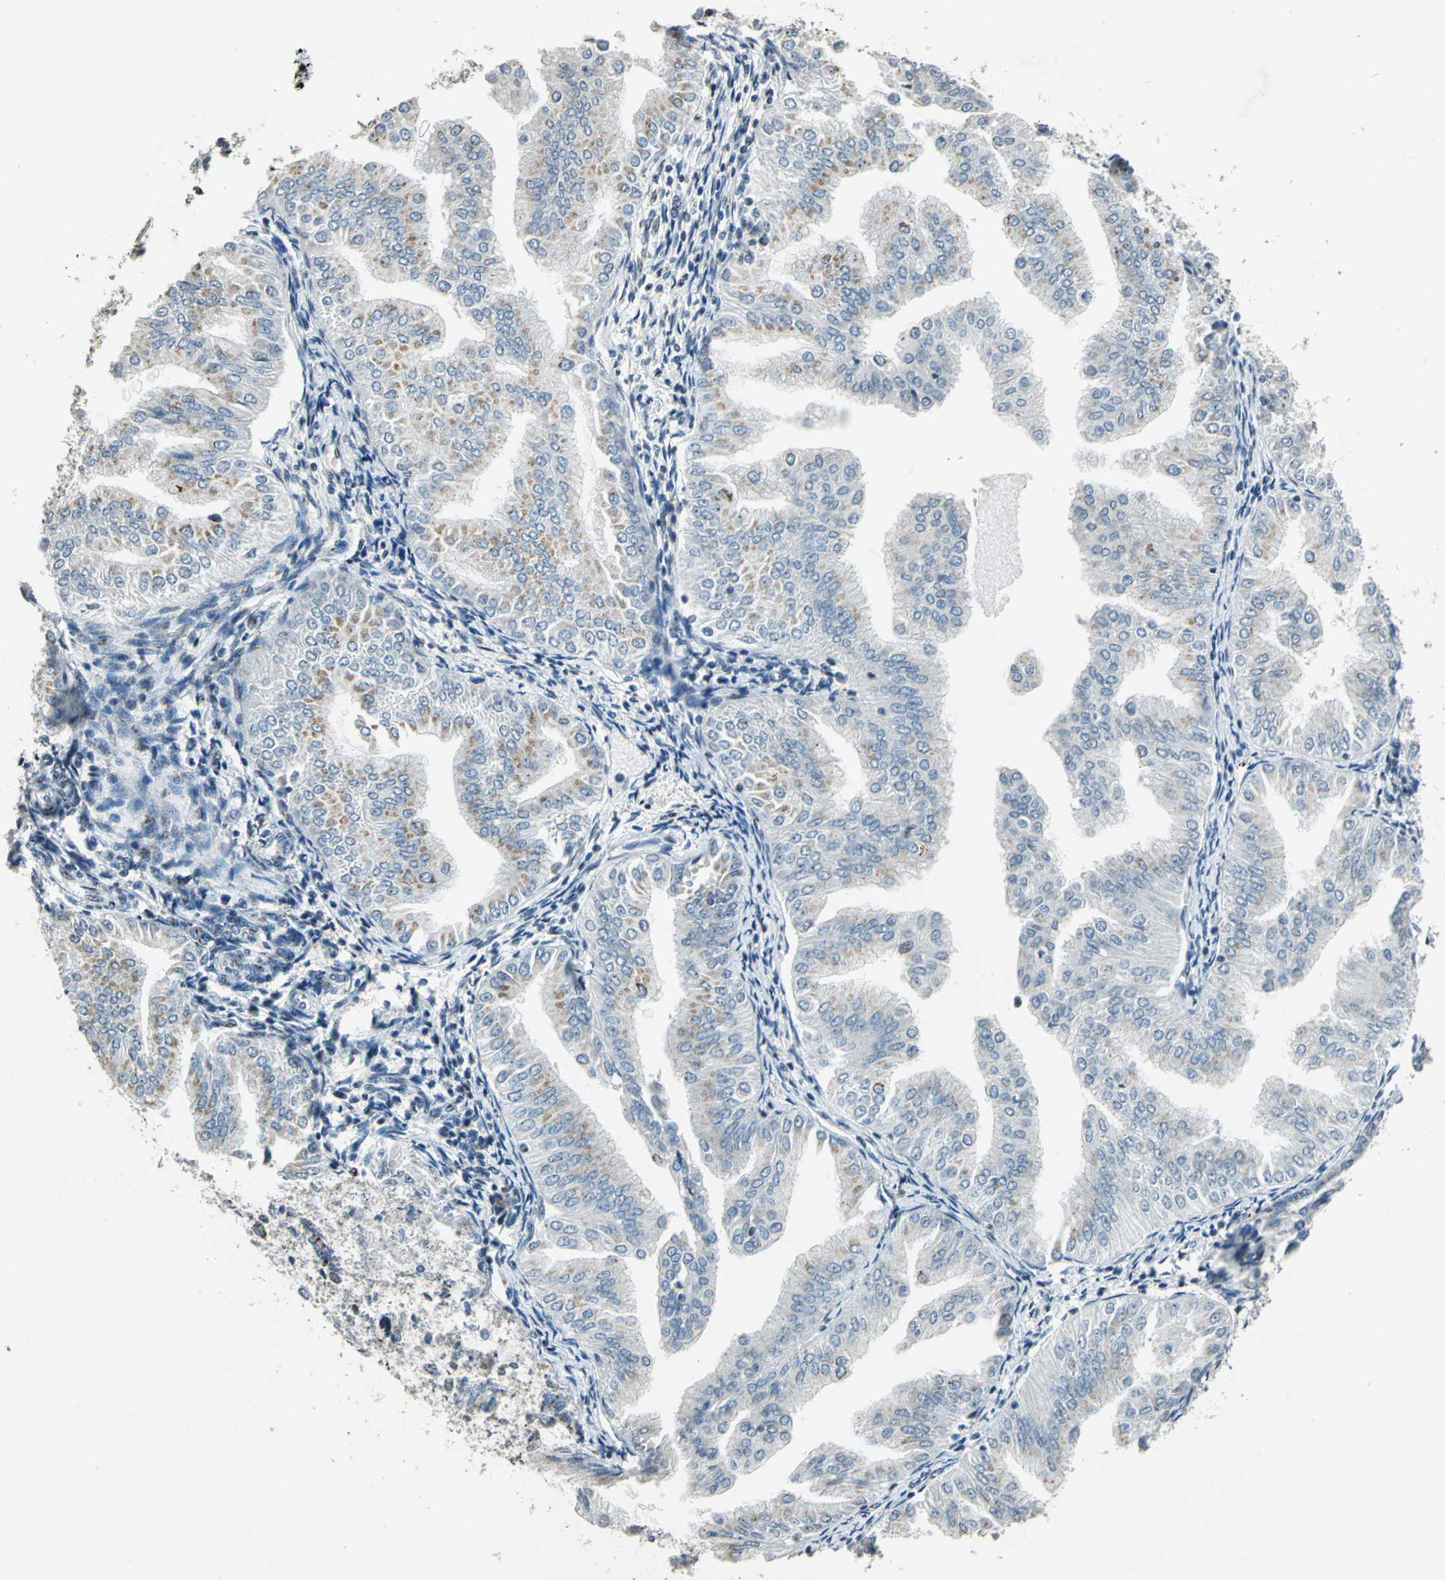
{"staining": {"intensity": "weak", "quantity": "<25%", "location": "cytoplasmic/membranous"}, "tissue": "endometrial cancer", "cell_type": "Tumor cells", "image_type": "cancer", "snomed": [{"axis": "morphology", "description": "Adenocarcinoma, NOS"}, {"axis": "topography", "description": "Endometrium"}], "caption": "Tumor cells are negative for brown protein staining in endometrial cancer.", "gene": "TMEM115", "patient": {"sex": "female", "age": 53}}